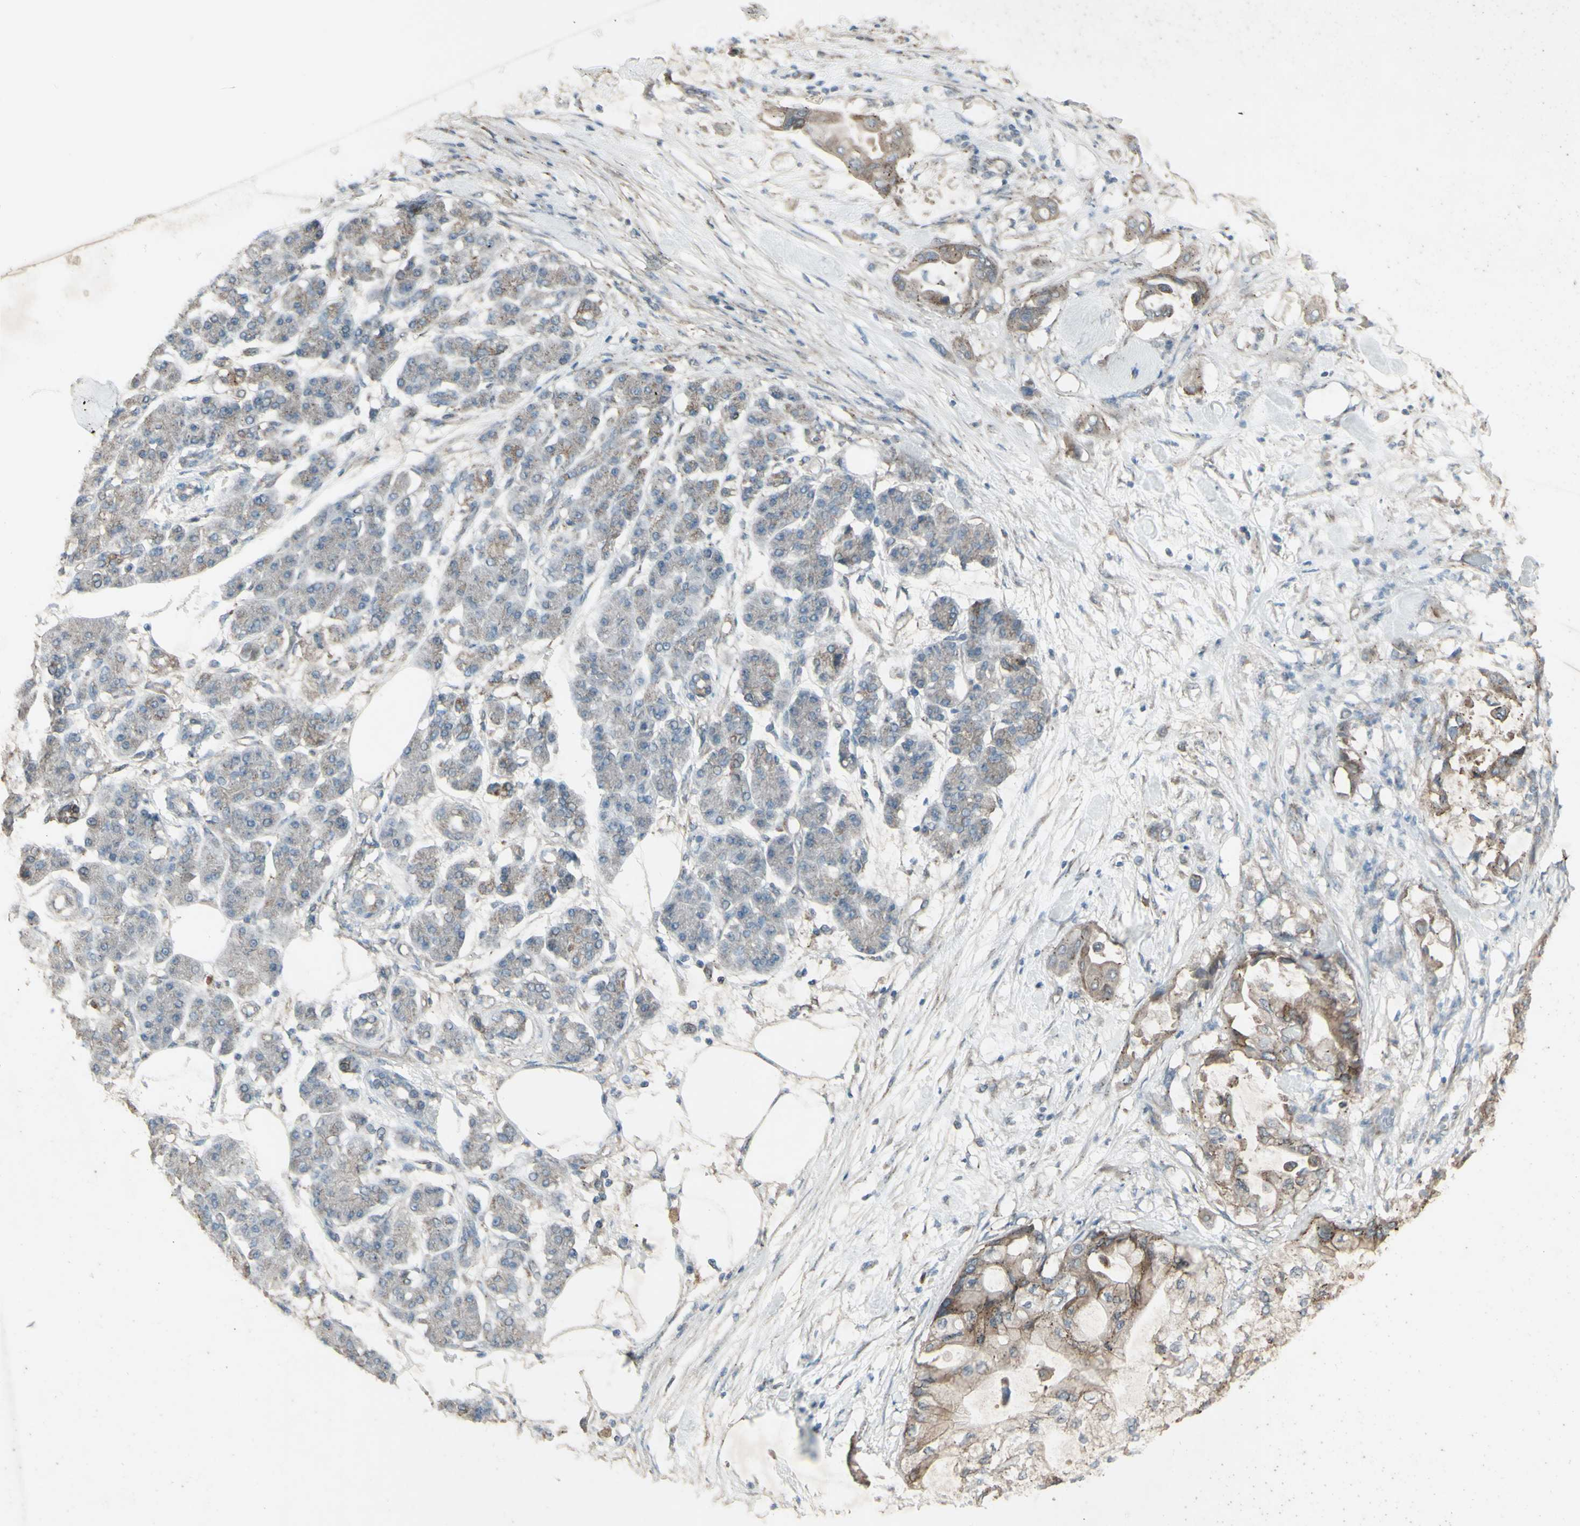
{"staining": {"intensity": "moderate", "quantity": ">75%", "location": "cytoplasmic/membranous"}, "tissue": "pancreatic cancer", "cell_type": "Tumor cells", "image_type": "cancer", "snomed": [{"axis": "morphology", "description": "Adenocarcinoma, NOS"}, {"axis": "morphology", "description": "Adenocarcinoma, metastatic, NOS"}, {"axis": "topography", "description": "Lymph node"}, {"axis": "topography", "description": "Pancreas"}, {"axis": "topography", "description": "Duodenum"}], "caption": "Immunohistochemistry staining of pancreatic cancer (adenocarcinoma), which demonstrates medium levels of moderate cytoplasmic/membranous staining in approximately >75% of tumor cells indicating moderate cytoplasmic/membranous protein positivity. The staining was performed using DAB (brown) for protein detection and nuclei were counterstained in hematoxylin (blue).", "gene": "FXYD3", "patient": {"sex": "female", "age": 64}}